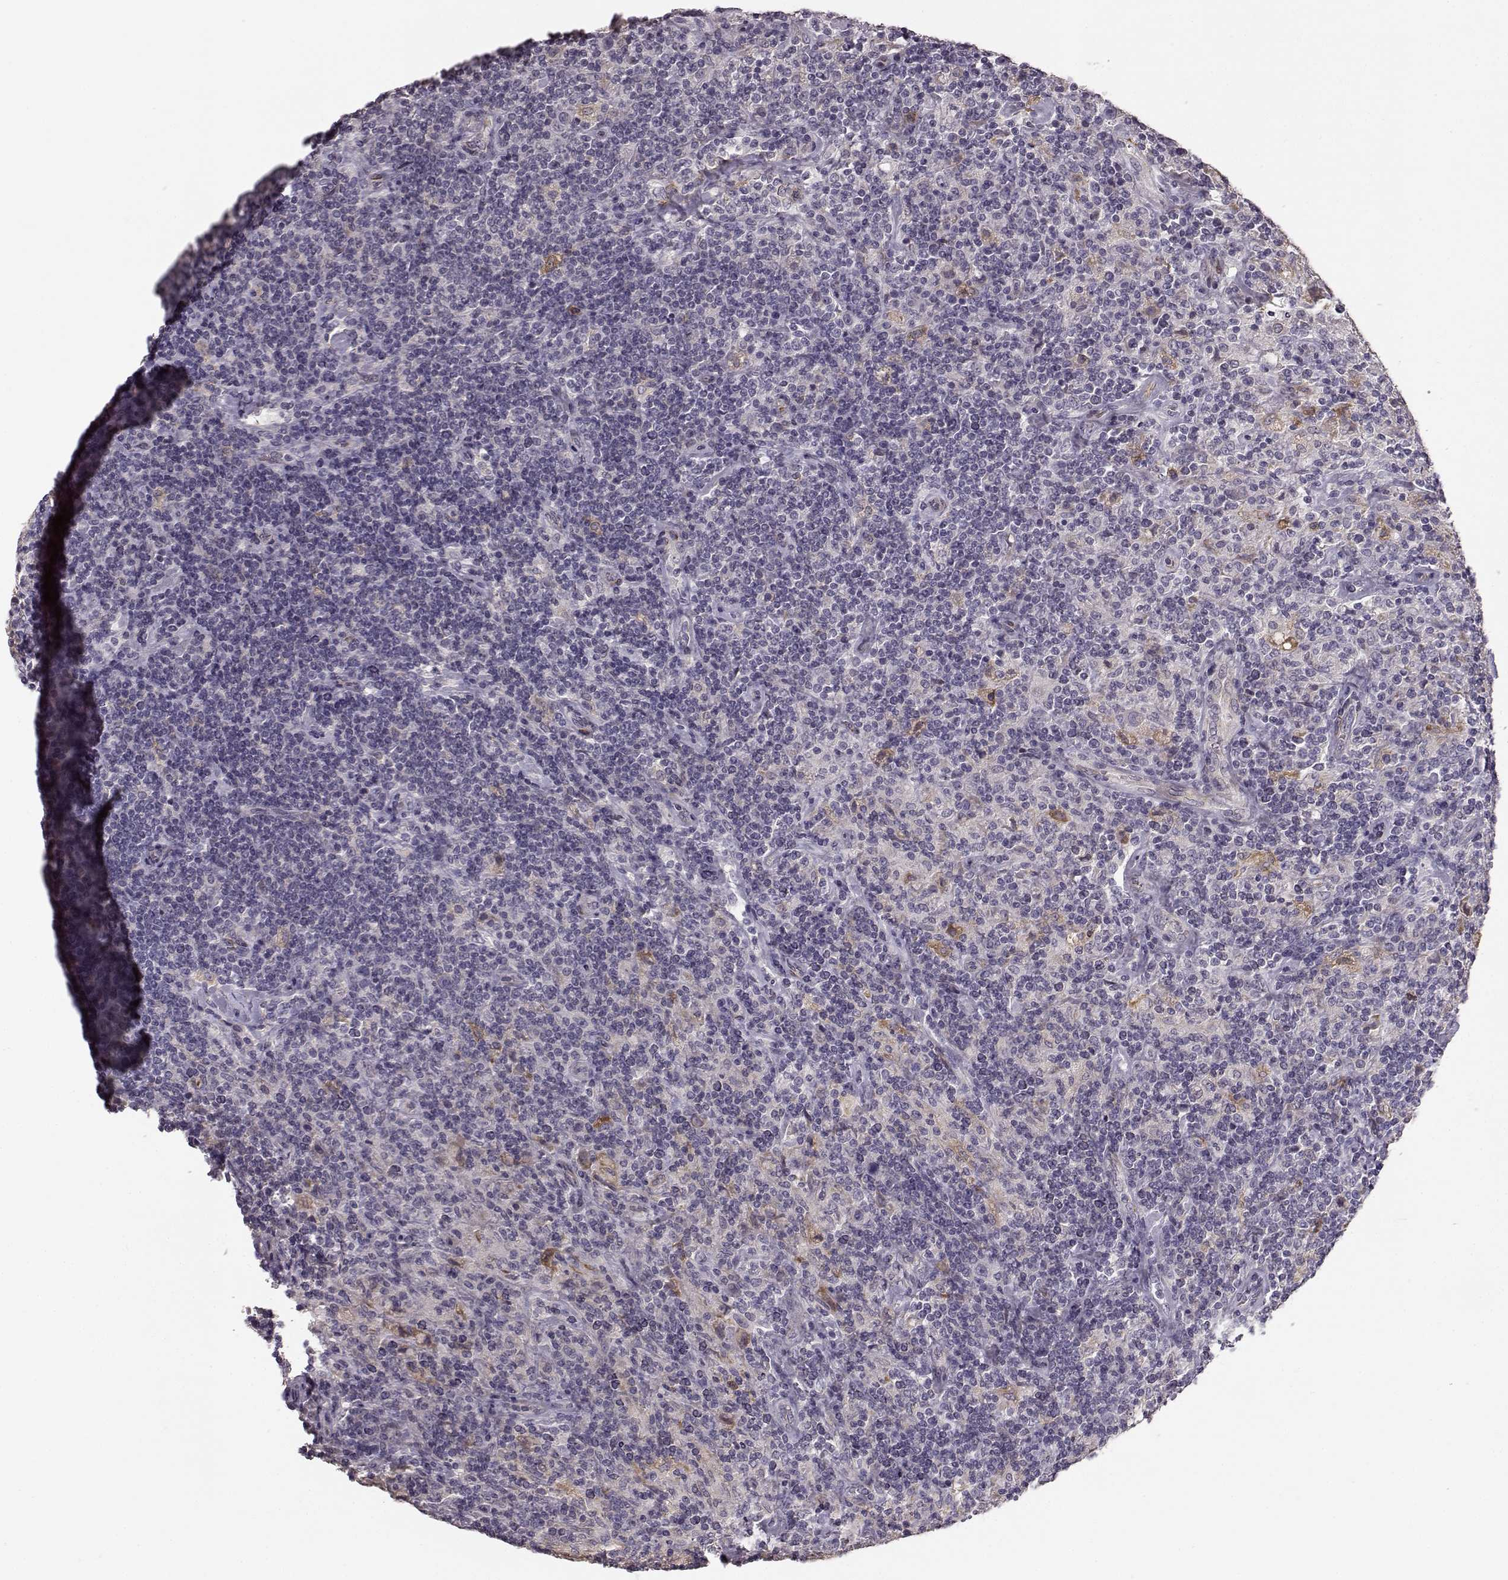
{"staining": {"intensity": "negative", "quantity": "none", "location": "none"}, "tissue": "lymphoma", "cell_type": "Tumor cells", "image_type": "cancer", "snomed": [{"axis": "morphology", "description": "Hodgkin's disease, NOS"}, {"axis": "topography", "description": "Lymph node"}], "caption": "Tumor cells are negative for protein expression in human Hodgkin's disease.", "gene": "GHR", "patient": {"sex": "male", "age": 70}}